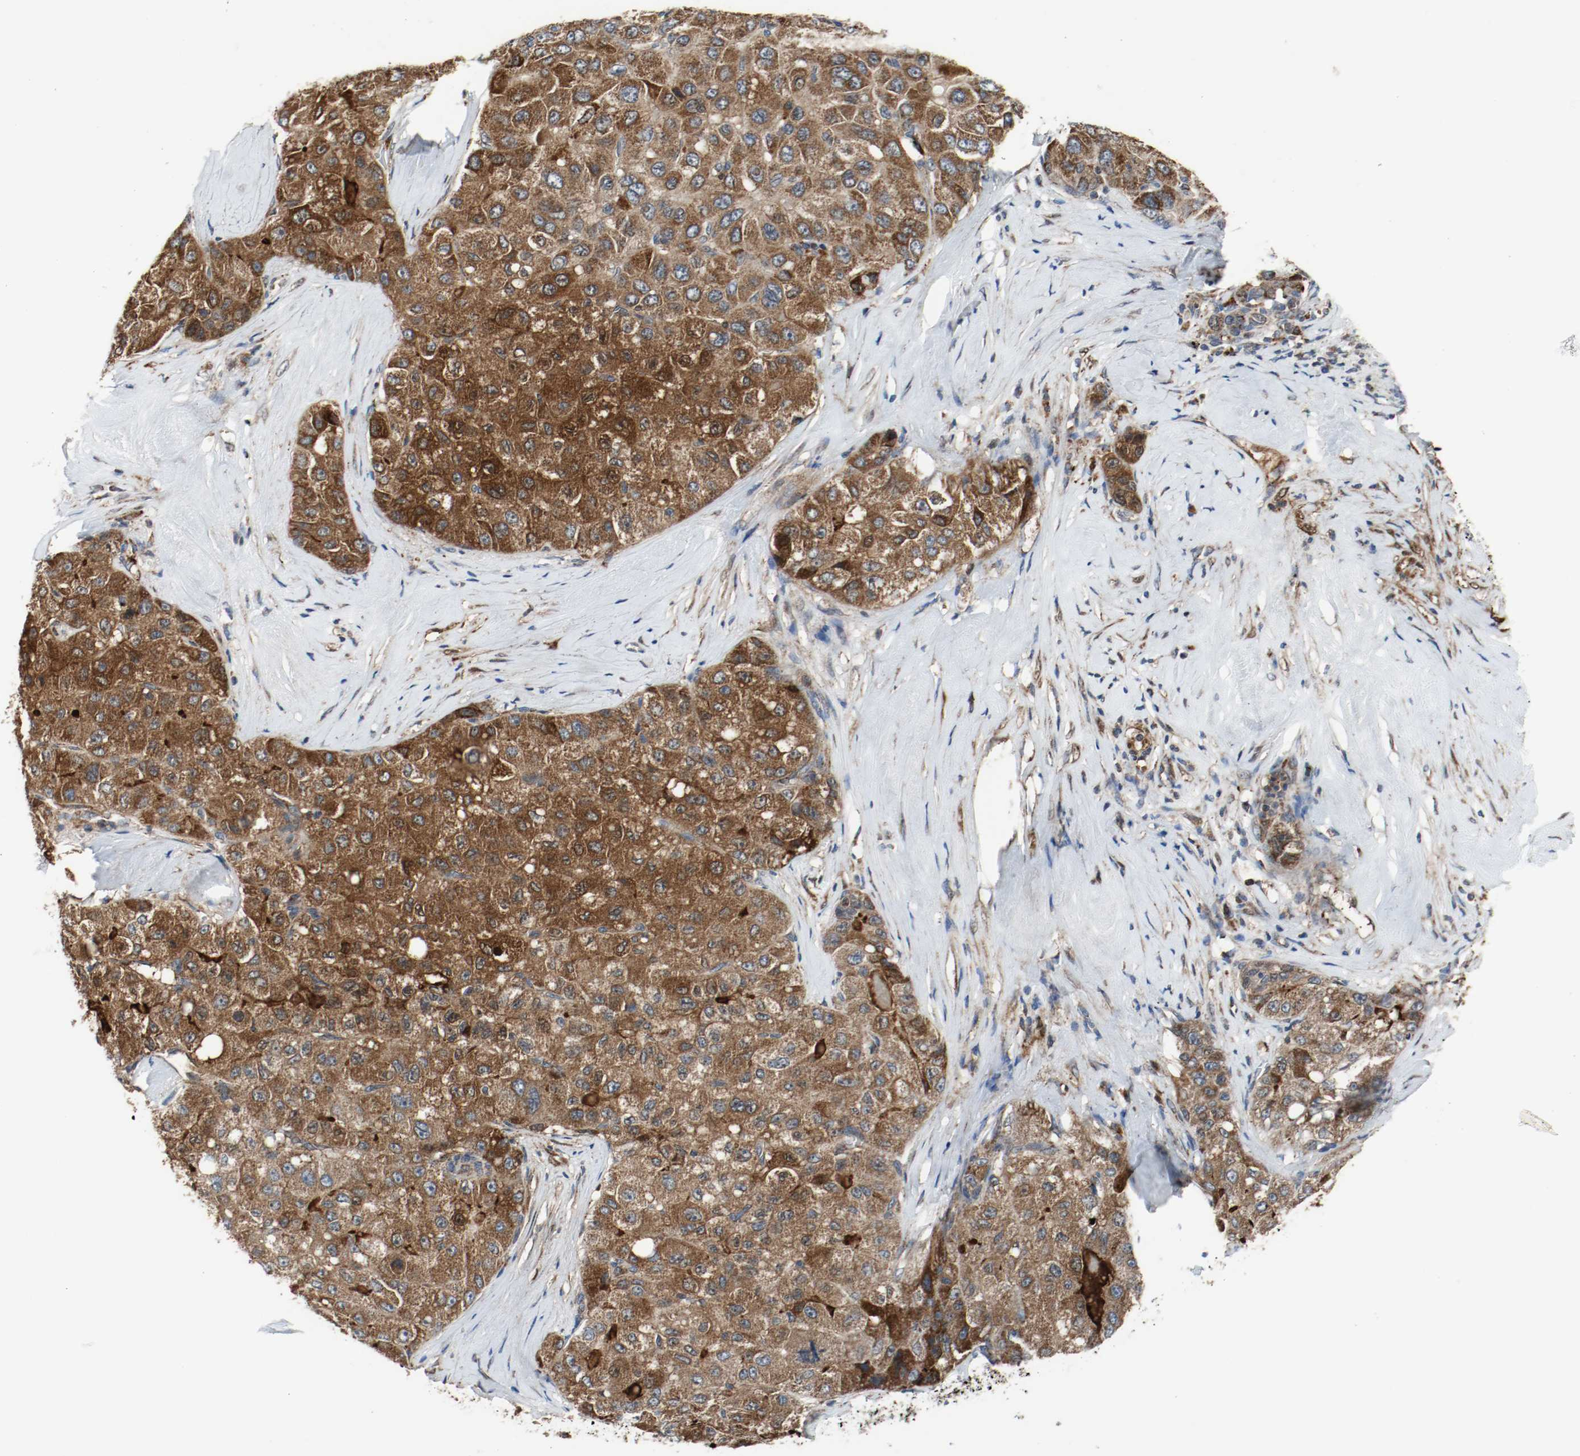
{"staining": {"intensity": "strong", "quantity": ">75%", "location": "cytoplasmic/membranous"}, "tissue": "liver cancer", "cell_type": "Tumor cells", "image_type": "cancer", "snomed": [{"axis": "morphology", "description": "Carcinoma, Hepatocellular, NOS"}, {"axis": "topography", "description": "Liver"}], "caption": "Immunohistochemical staining of human liver cancer (hepatocellular carcinoma) reveals strong cytoplasmic/membranous protein expression in about >75% of tumor cells.", "gene": "TXNRD1", "patient": {"sex": "male", "age": 80}}